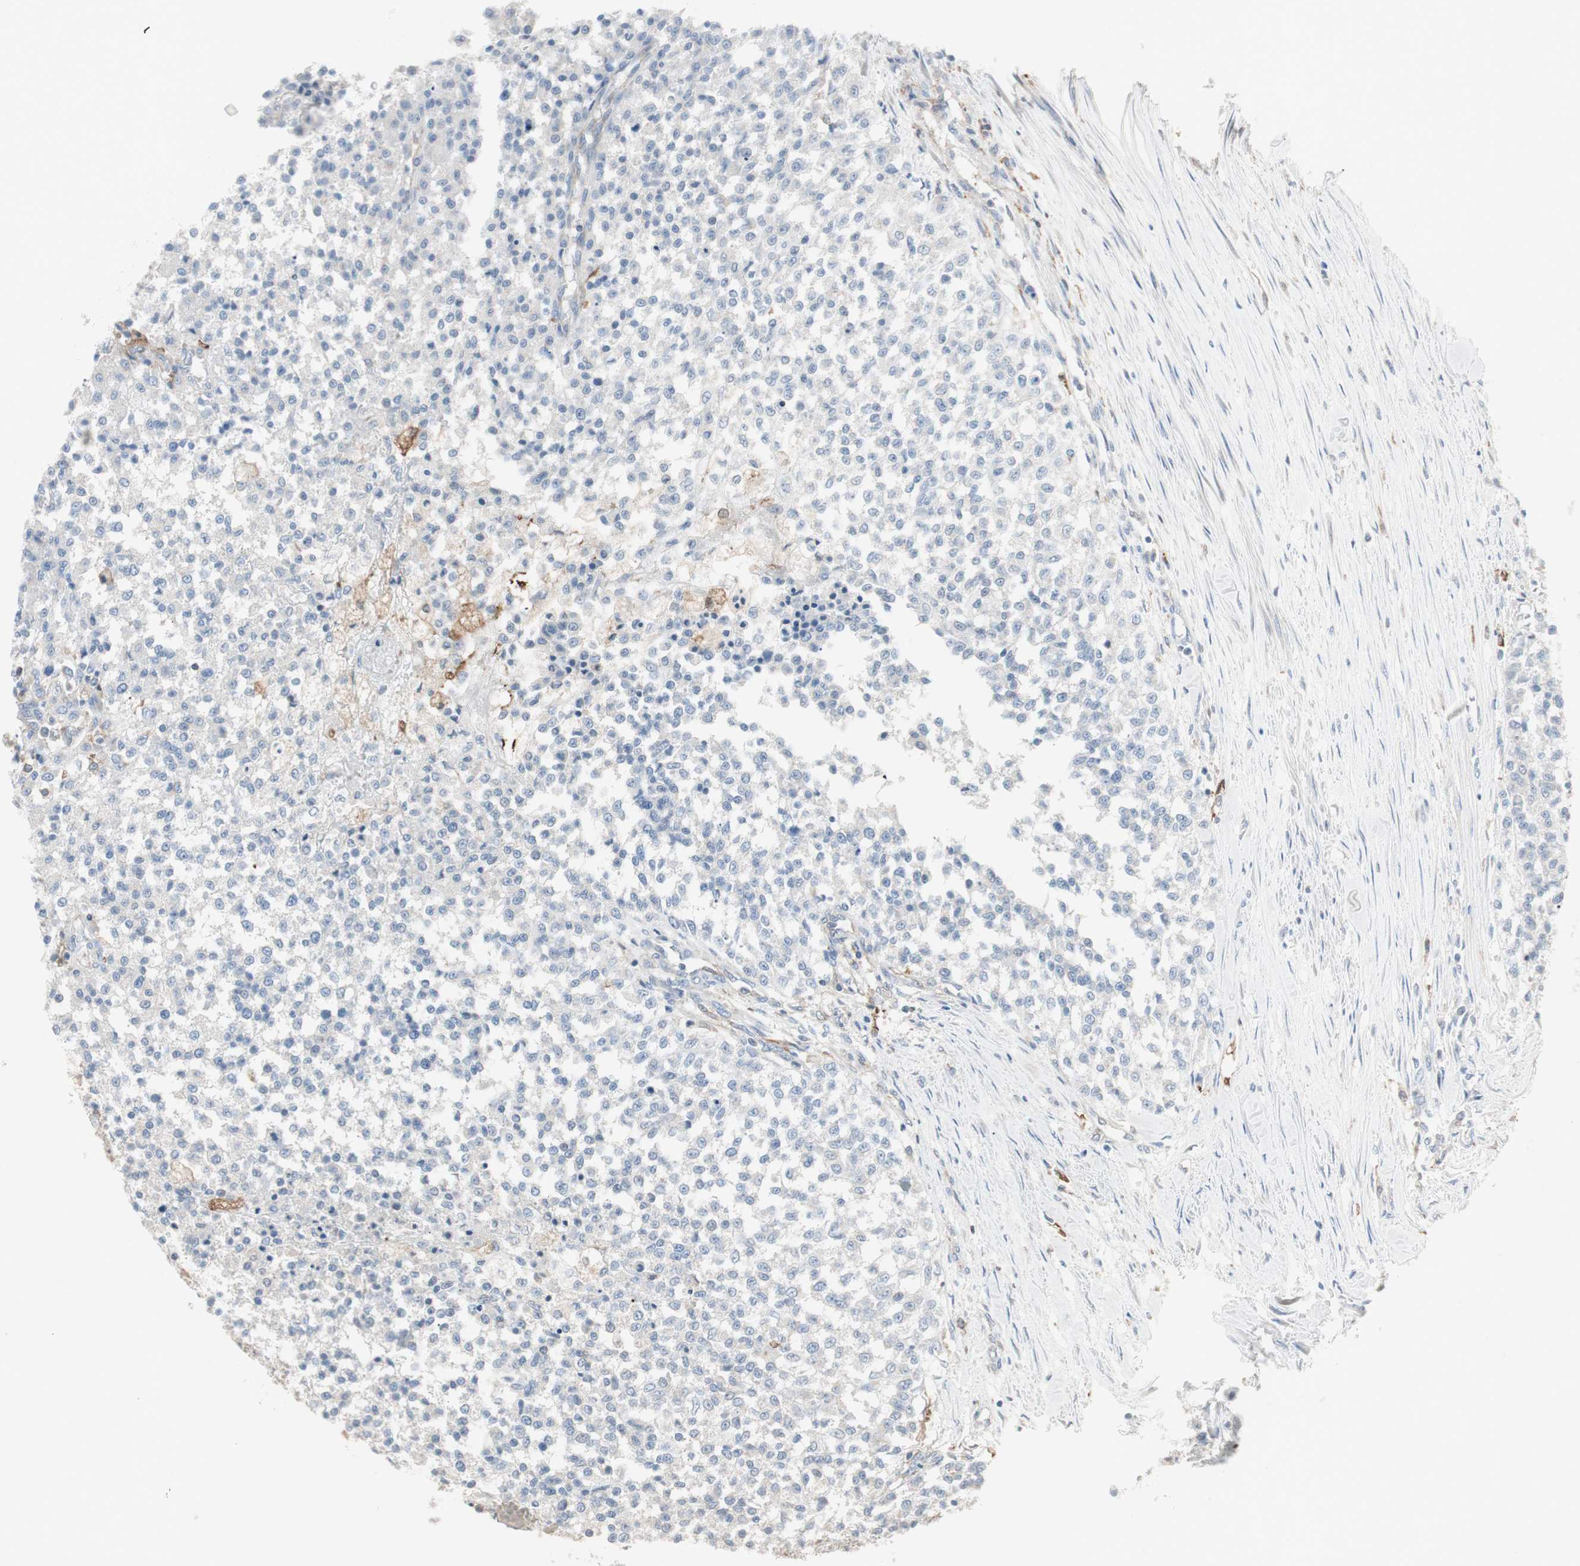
{"staining": {"intensity": "weak", "quantity": "25%-75%", "location": "cytoplasmic/membranous"}, "tissue": "testis cancer", "cell_type": "Tumor cells", "image_type": "cancer", "snomed": [{"axis": "morphology", "description": "Seminoma, NOS"}, {"axis": "topography", "description": "Testis"}], "caption": "High-magnification brightfield microscopy of seminoma (testis) stained with DAB (brown) and counterstained with hematoxylin (blue). tumor cells exhibit weak cytoplasmic/membranous positivity is identified in about25%-75% of cells.", "gene": "STAB1", "patient": {"sex": "male", "age": 59}}